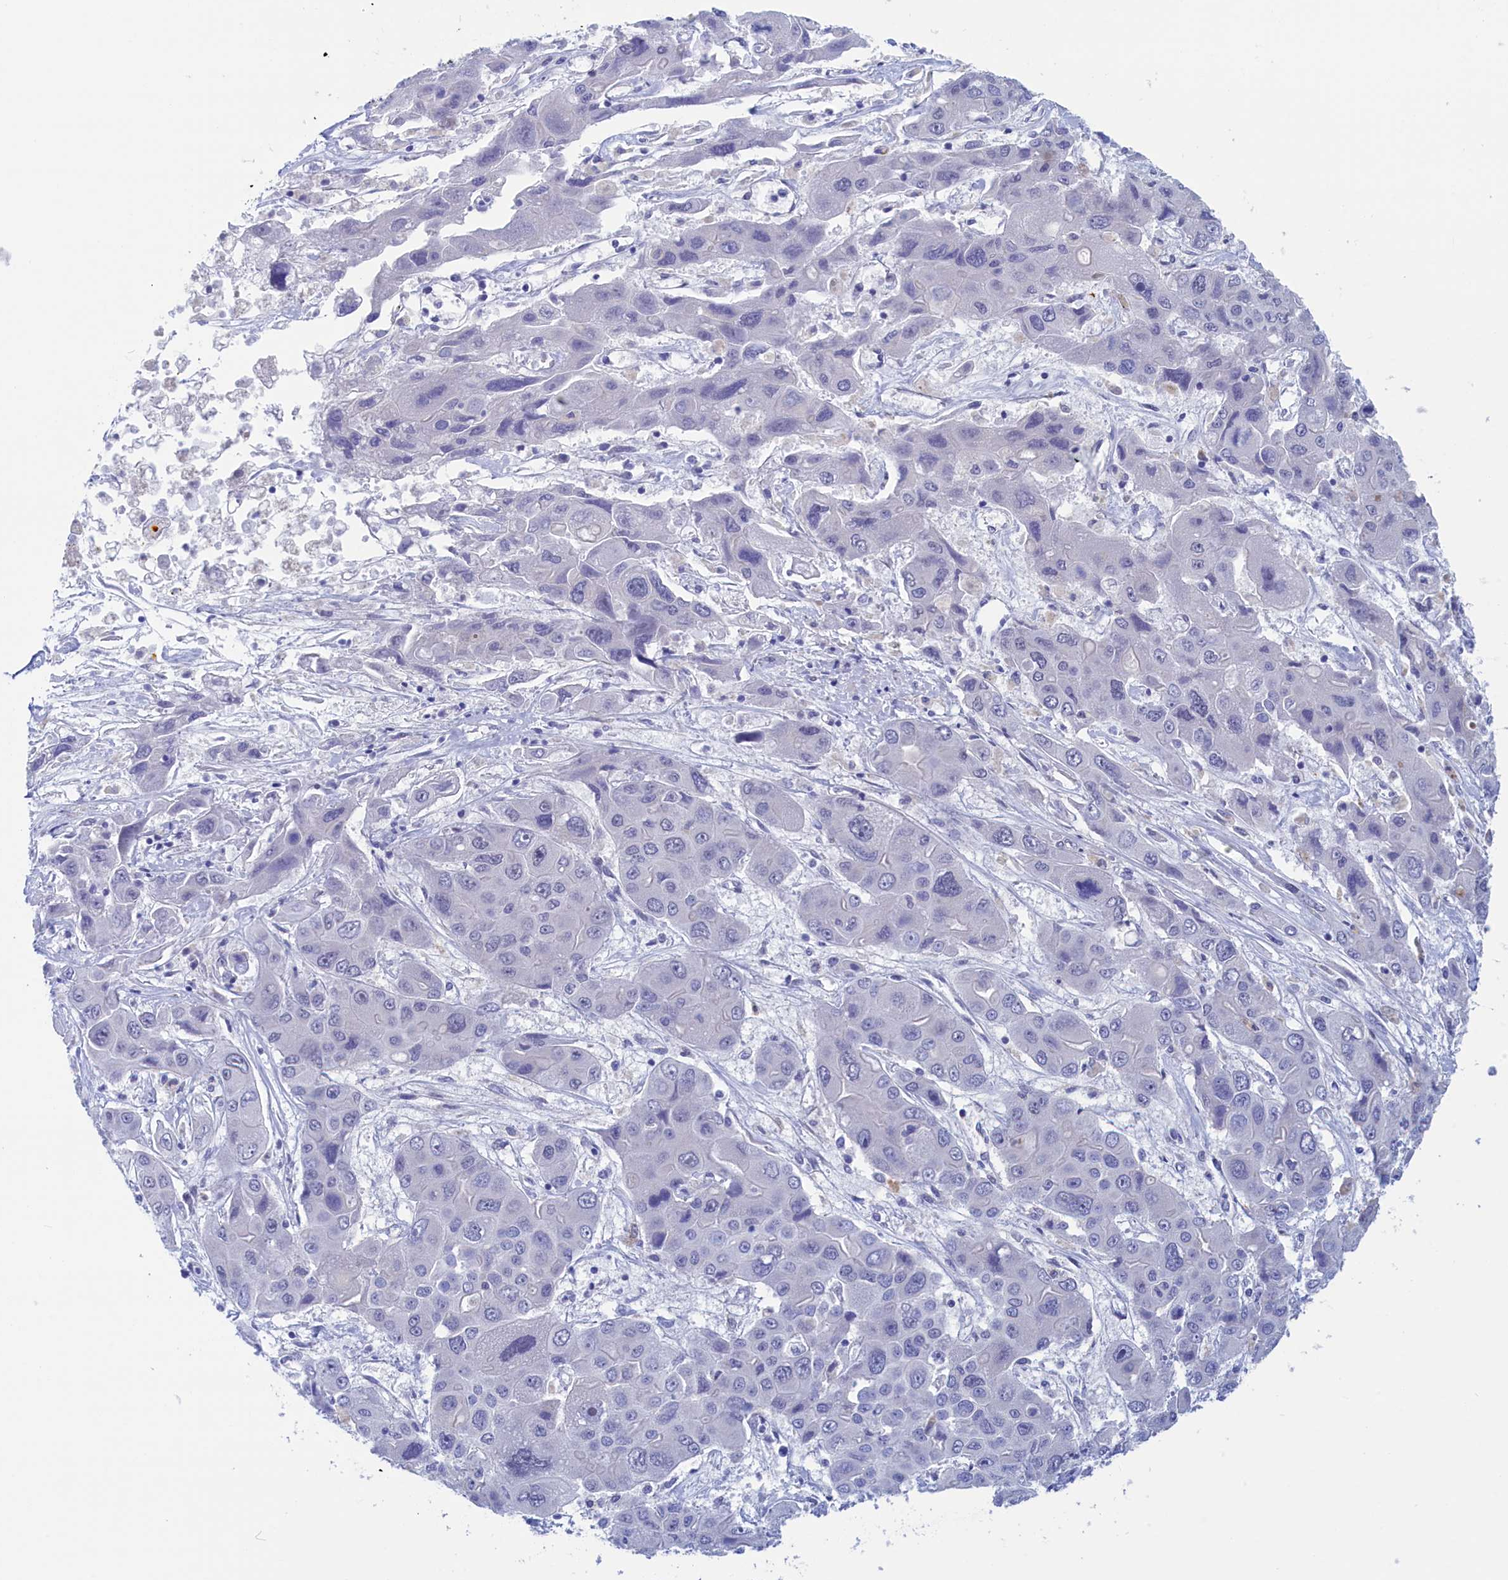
{"staining": {"intensity": "negative", "quantity": "none", "location": "none"}, "tissue": "liver cancer", "cell_type": "Tumor cells", "image_type": "cancer", "snomed": [{"axis": "morphology", "description": "Cholangiocarcinoma"}, {"axis": "topography", "description": "Liver"}], "caption": "A micrograph of human liver cancer is negative for staining in tumor cells.", "gene": "WDR83", "patient": {"sex": "male", "age": 67}}